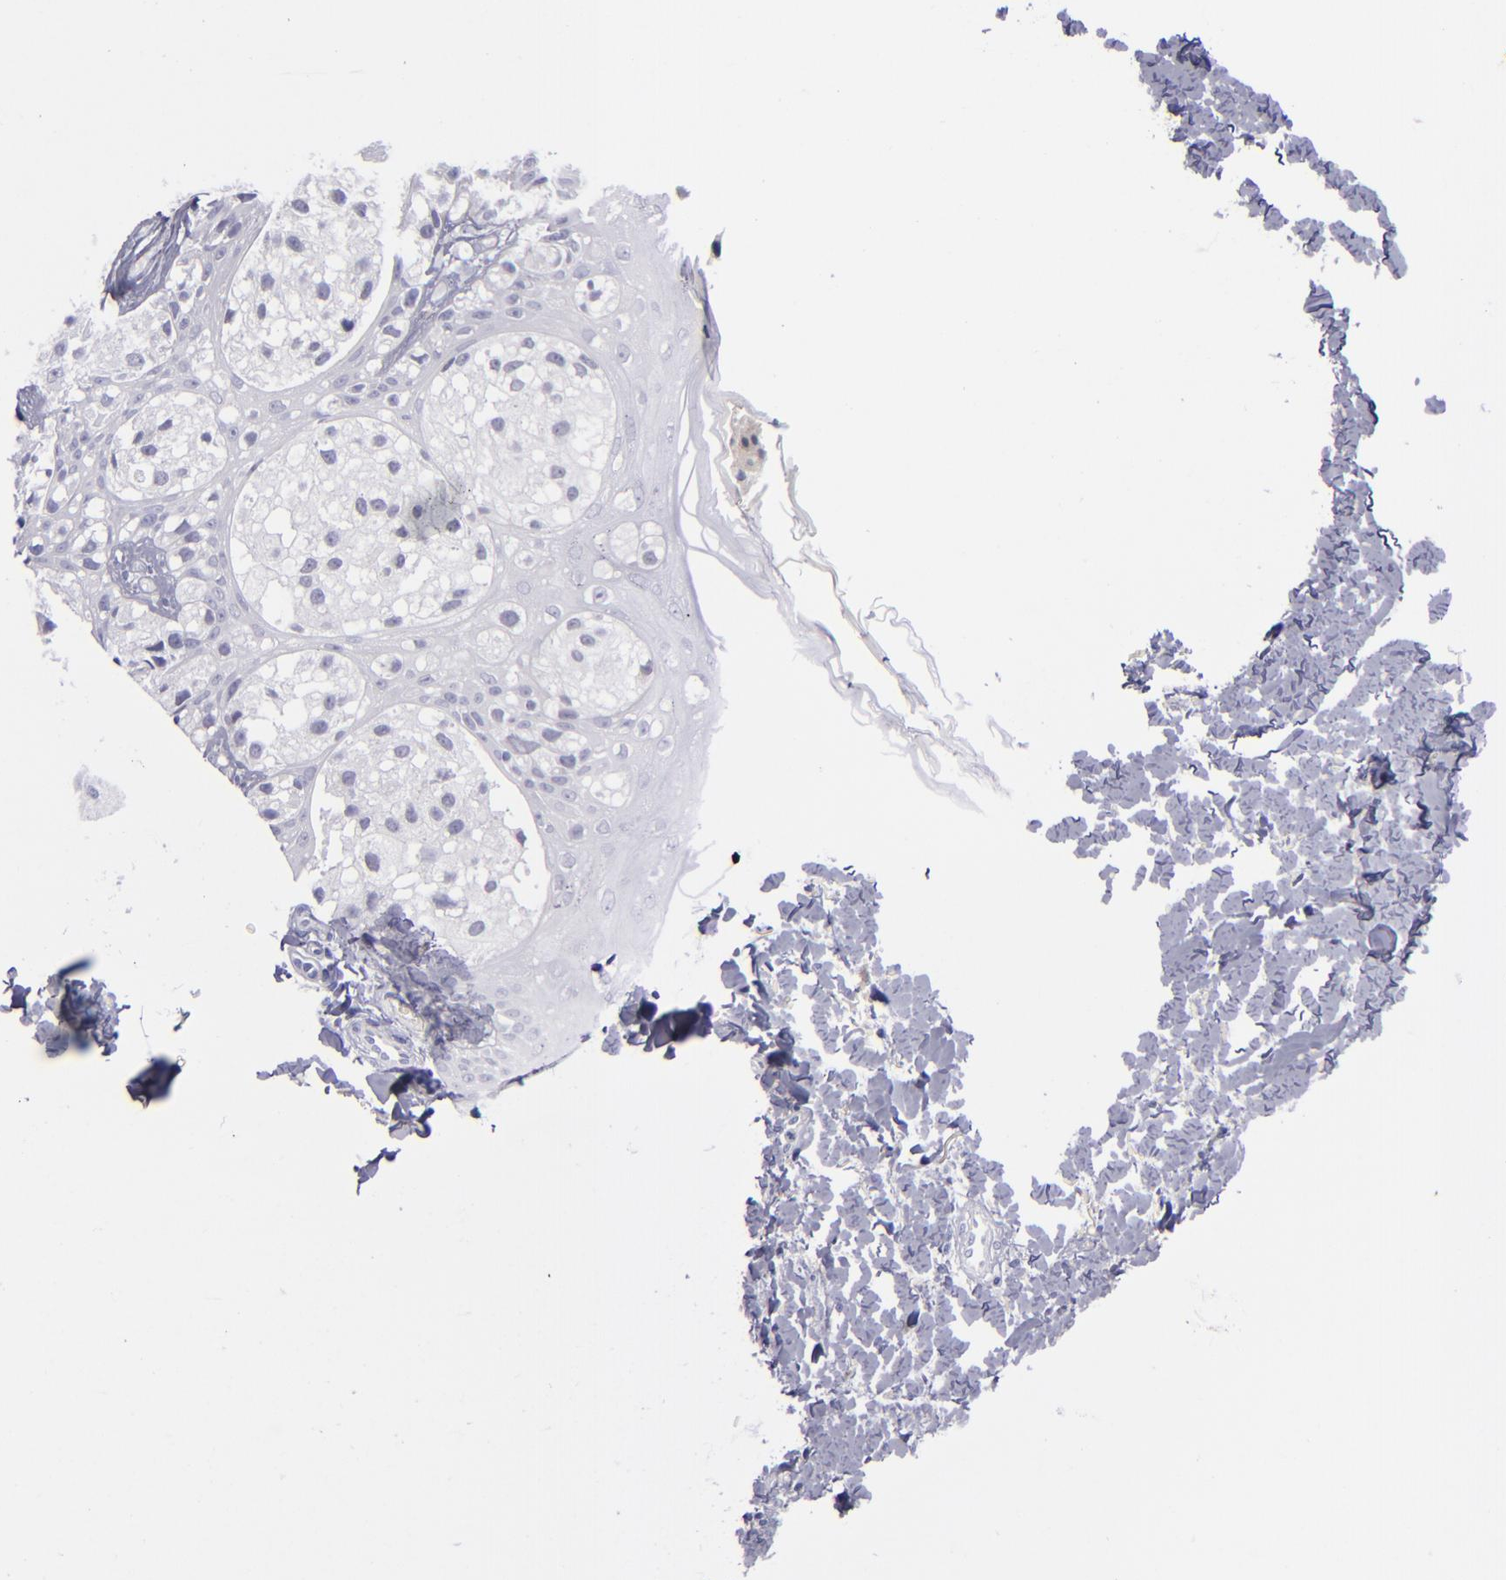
{"staining": {"intensity": "negative", "quantity": "none", "location": "none"}, "tissue": "melanoma", "cell_type": "Tumor cells", "image_type": "cancer", "snomed": [{"axis": "morphology", "description": "Malignant melanoma, NOS"}, {"axis": "topography", "description": "Skin"}], "caption": "DAB immunohistochemical staining of human malignant melanoma exhibits no significant staining in tumor cells.", "gene": "CD22", "patient": {"sex": "male", "age": 23}}